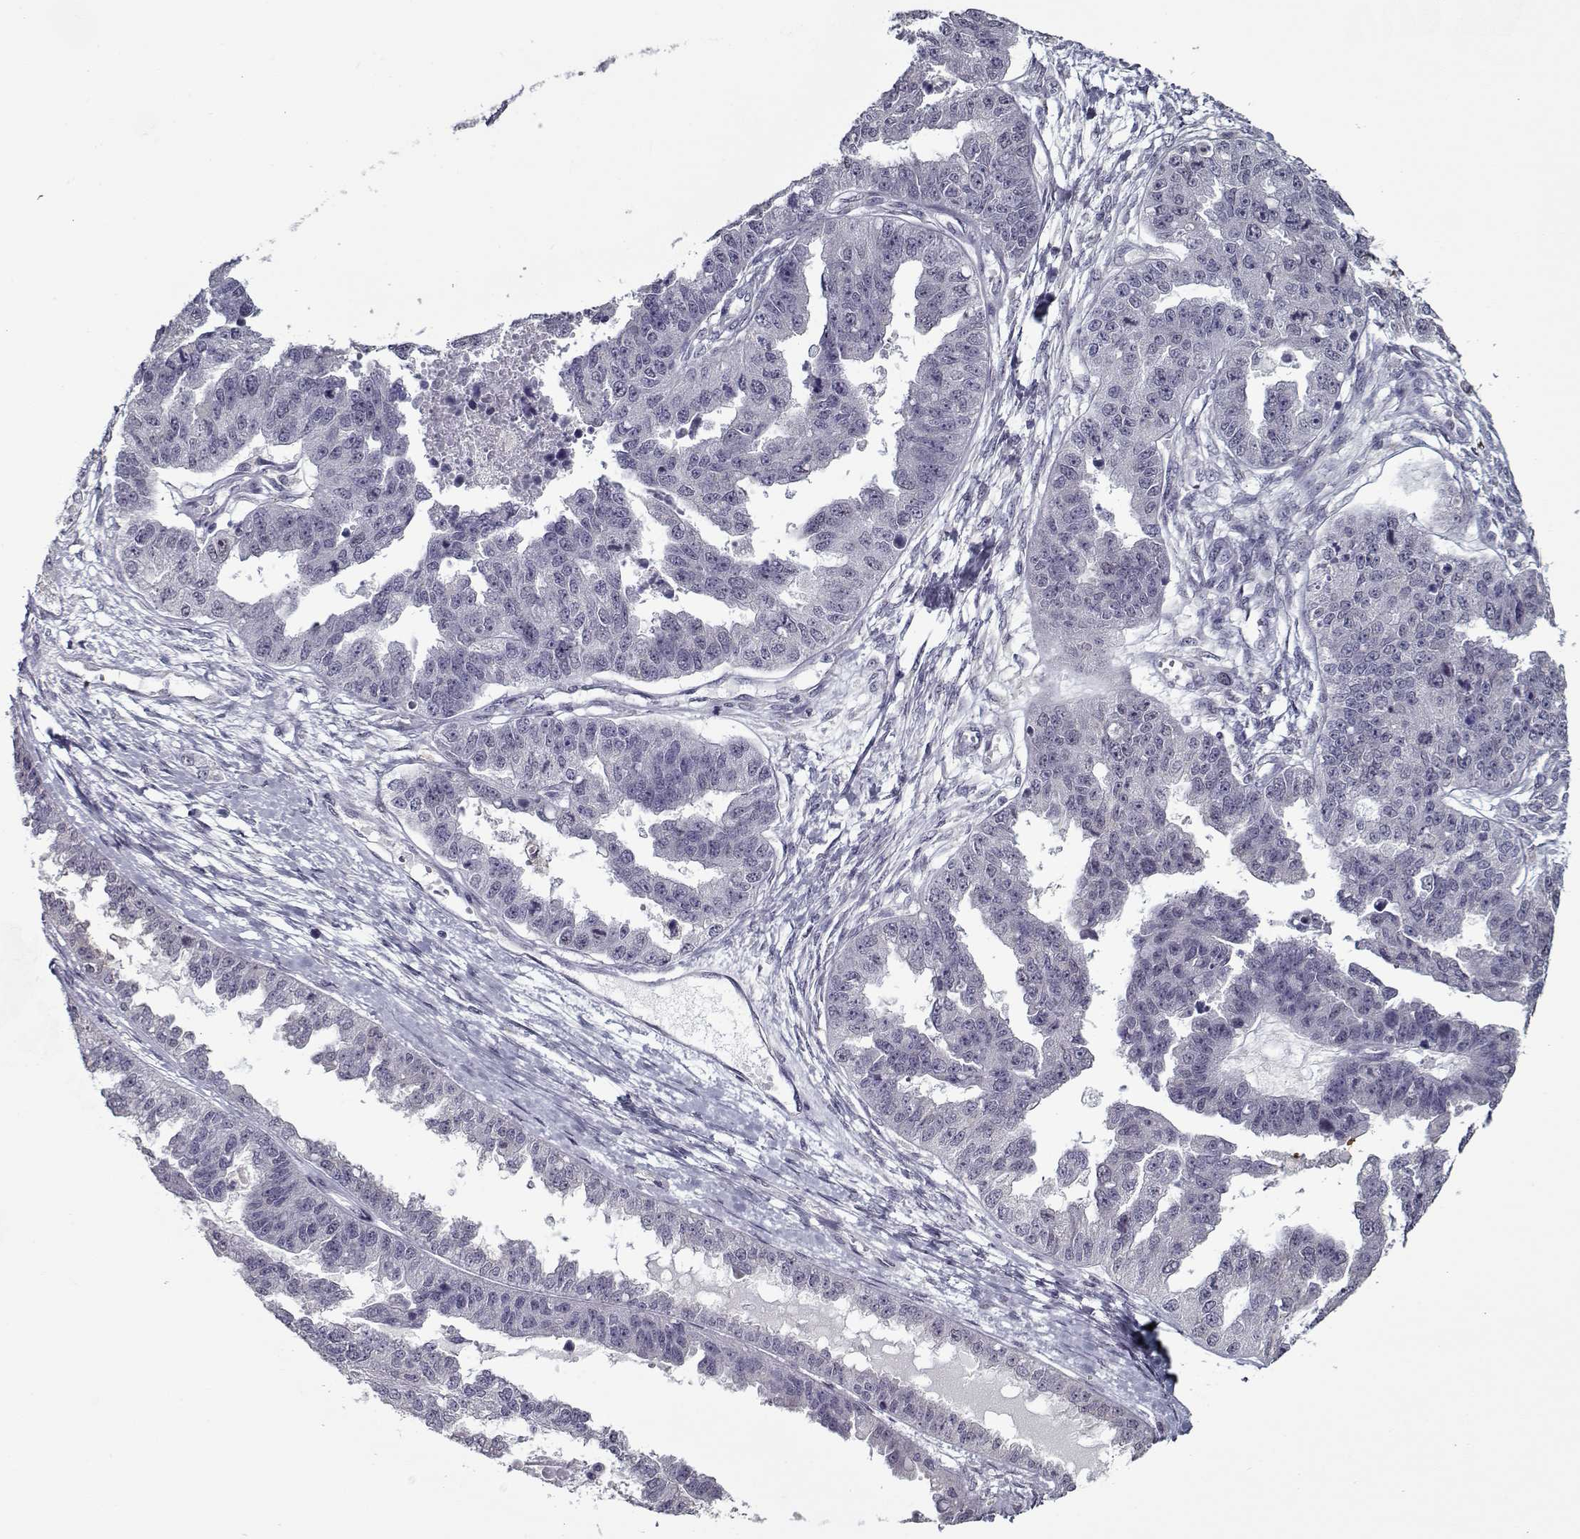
{"staining": {"intensity": "negative", "quantity": "none", "location": "none"}, "tissue": "ovarian cancer", "cell_type": "Tumor cells", "image_type": "cancer", "snomed": [{"axis": "morphology", "description": "Cystadenocarcinoma, serous, NOS"}, {"axis": "topography", "description": "Ovary"}], "caption": "Ovarian serous cystadenocarcinoma was stained to show a protein in brown. There is no significant positivity in tumor cells. The staining is performed using DAB brown chromogen with nuclei counter-stained in using hematoxylin.", "gene": "SEC16B", "patient": {"sex": "female", "age": 58}}